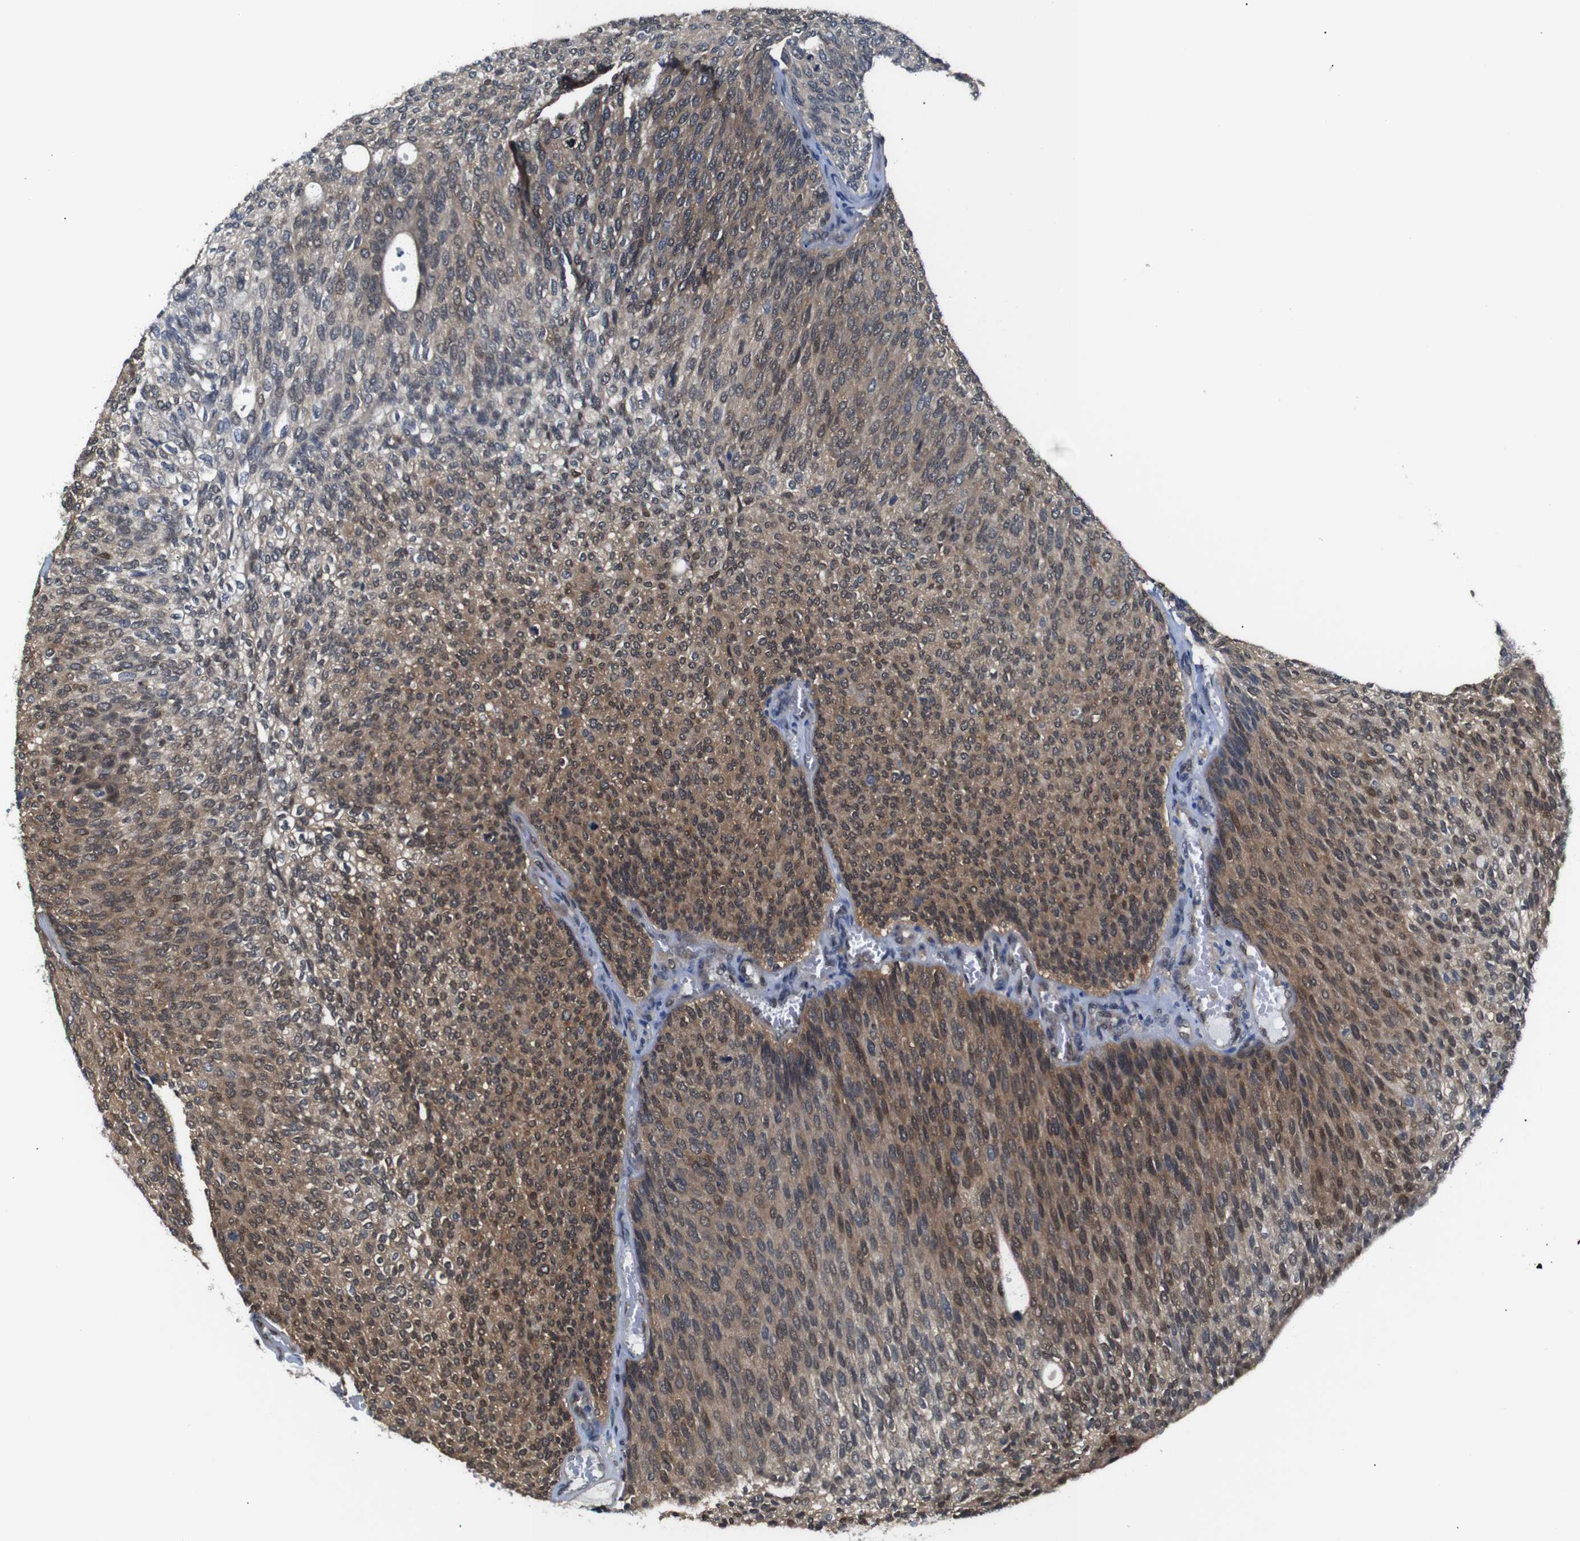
{"staining": {"intensity": "moderate", "quantity": "25%-75%", "location": "cytoplasmic/membranous,nuclear"}, "tissue": "urothelial cancer", "cell_type": "Tumor cells", "image_type": "cancer", "snomed": [{"axis": "morphology", "description": "Urothelial carcinoma, Low grade"}, {"axis": "topography", "description": "Urinary bladder"}], "caption": "Urothelial carcinoma (low-grade) stained for a protein (brown) shows moderate cytoplasmic/membranous and nuclear positive staining in about 25%-75% of tumor cells.", "gene": "UBXN1", "patient": {"sex": "female", "age": 79}}